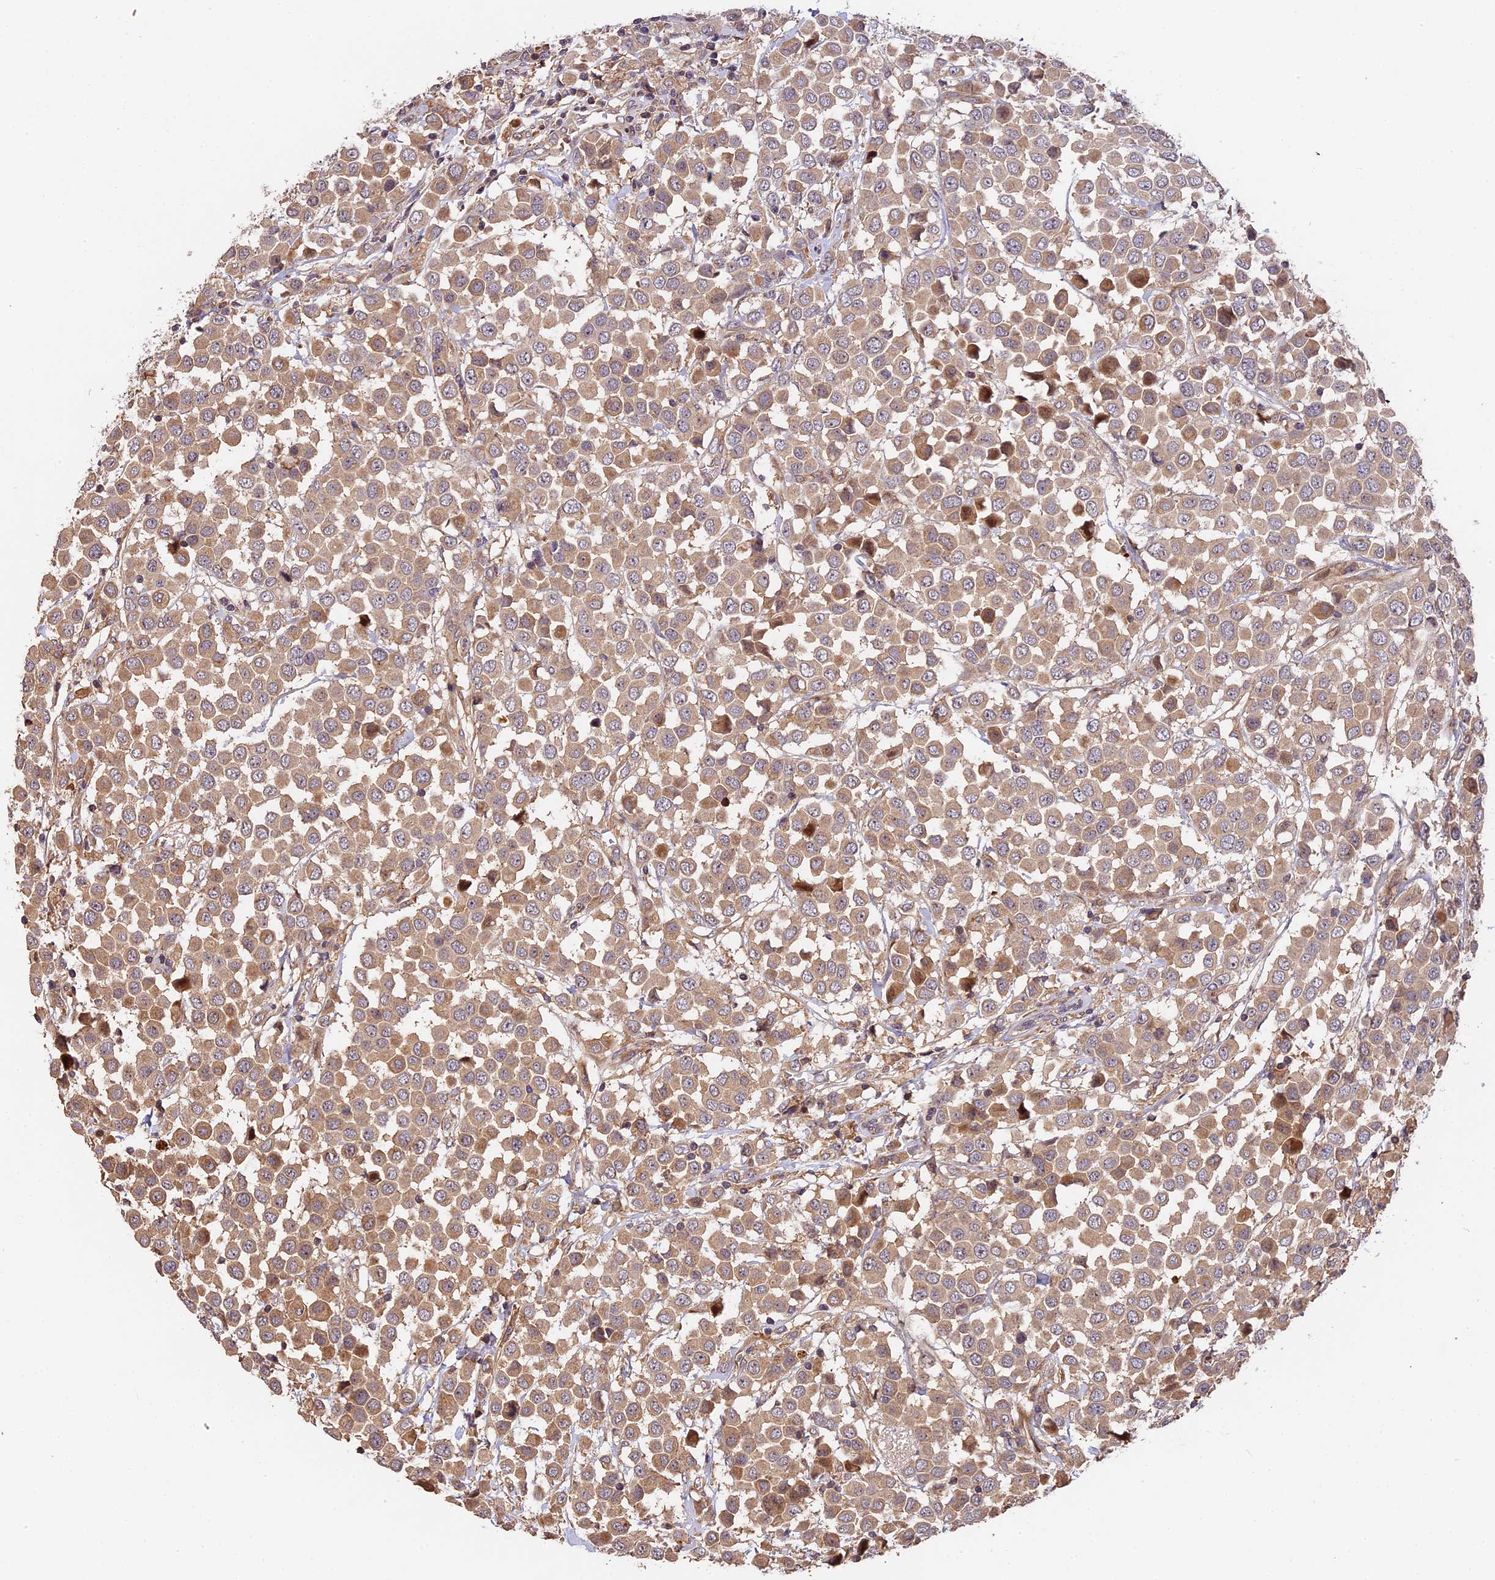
{"staining": {"intensity": "moderate", "quantity": ">75%", "location": "cytoplasmic/membranous"}, "tissue": "breast cancer", "cell_type": "Tumor cells", "image_type": "cancer", "snomed": [{"axis": "morphology", "description": "Duct carcinoma"}, {"axis": "topography", "description": "Breast"}], "caption": "The photomicrograph displays staining of breast intraductal carcinoma, revealing moderate cytoplasmic/membranous protein staining (brown color) within tumor cells.", "gene": "ARHGAP17", "patient": {"sex": "female", "age": 61}}